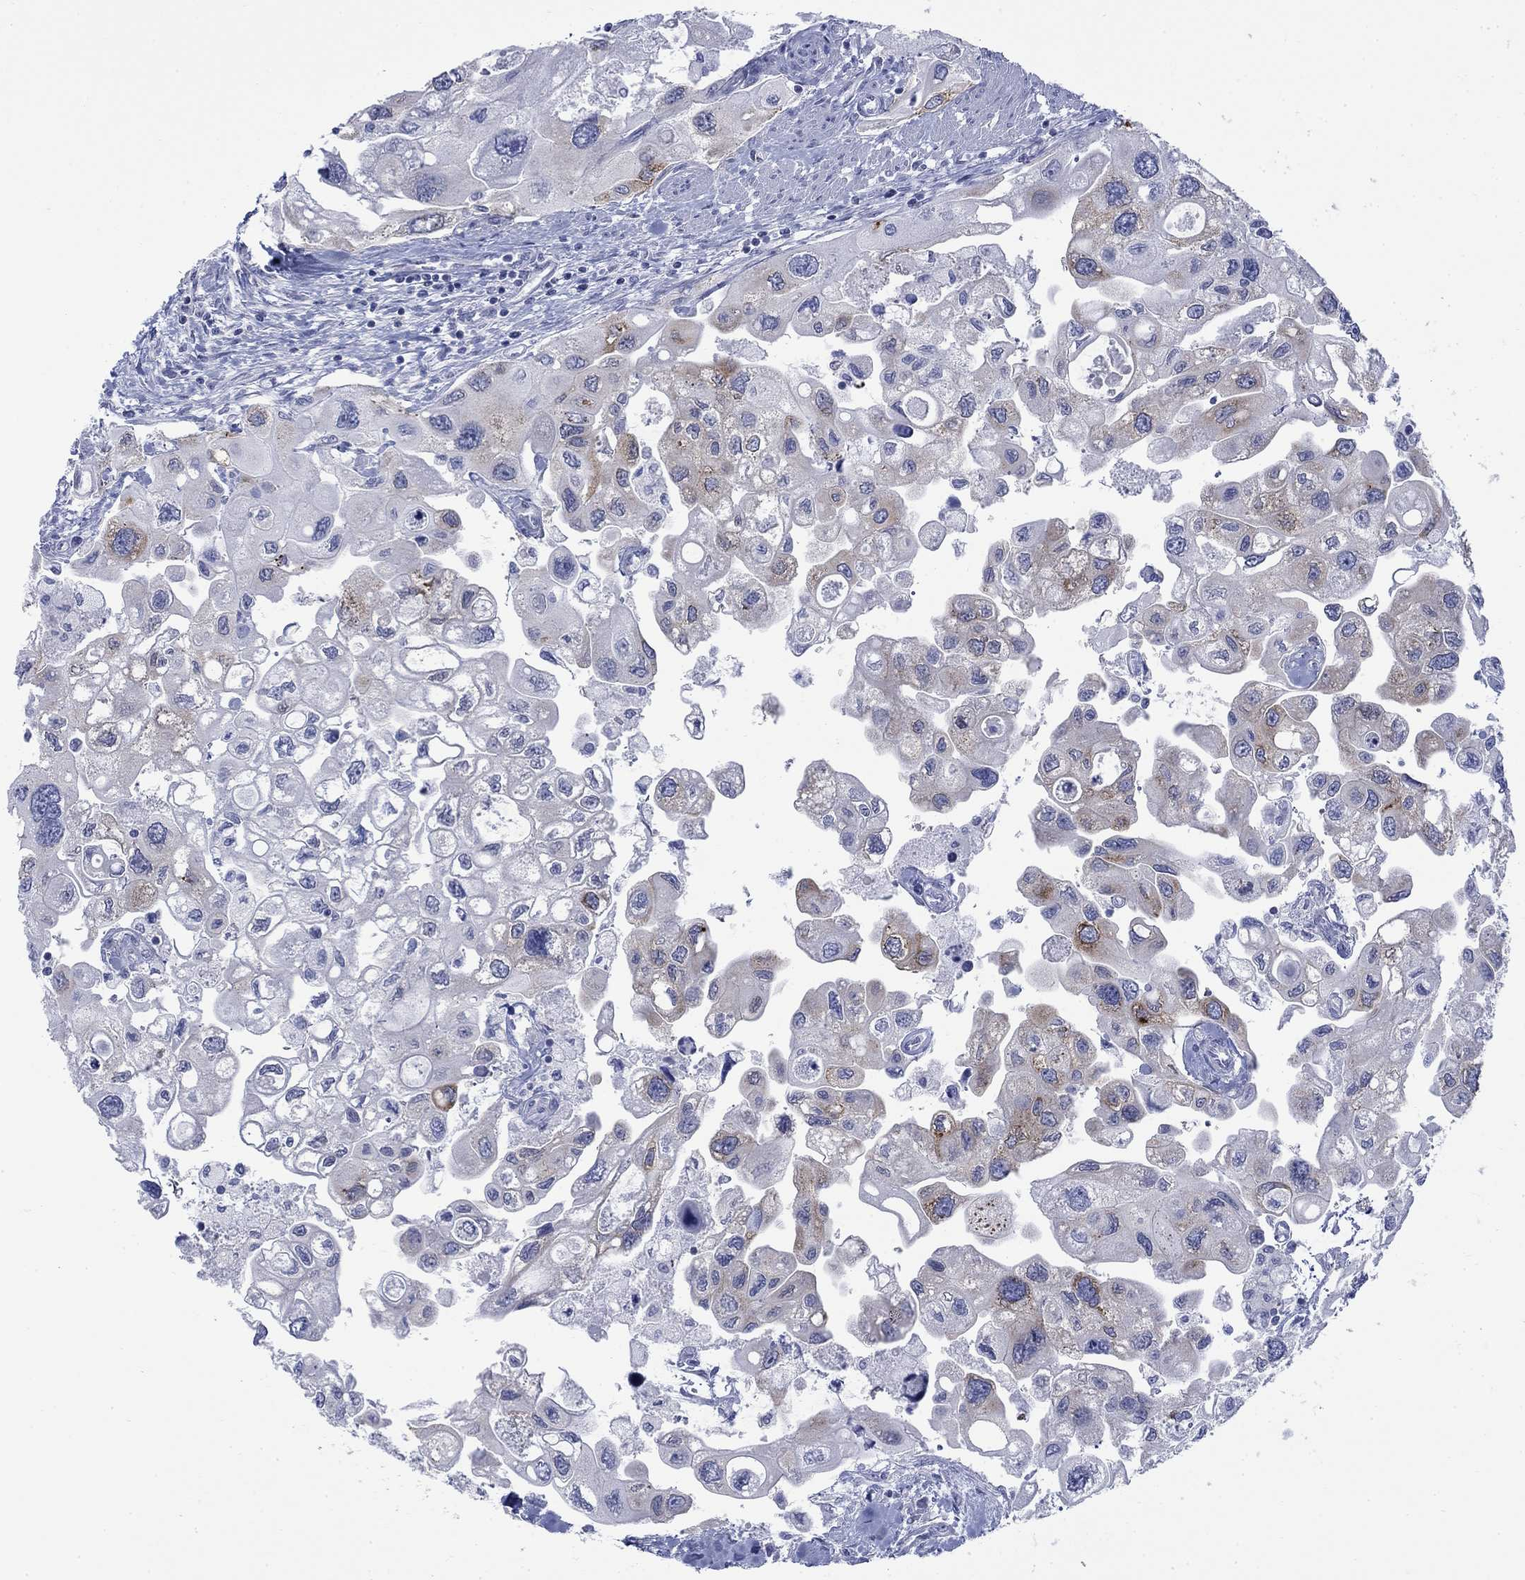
{"staining": {"intensity": "strong", "quantity": "<25%", "location": "cytoplasmic/membranous"}, "tissue": "urothelial cancer", "cell_type": "Tumor cells", "image_type": "cancer", "snomed": [{"axis": "morphology", "description": "Urothelial carcinoma, High grade"}, {"axis": "topography", "description": "Urinary bladder"}], "caption": "This micrograph displays immunohistochemistry (IHC) staining of urothelial carcinoma (high-grade), with medium strong cytoplasmic/membranous staining in approximately <25% of tumor cells.", "gene": "IGF2BP3", "patient": {"sex": "male", "age": 59}}